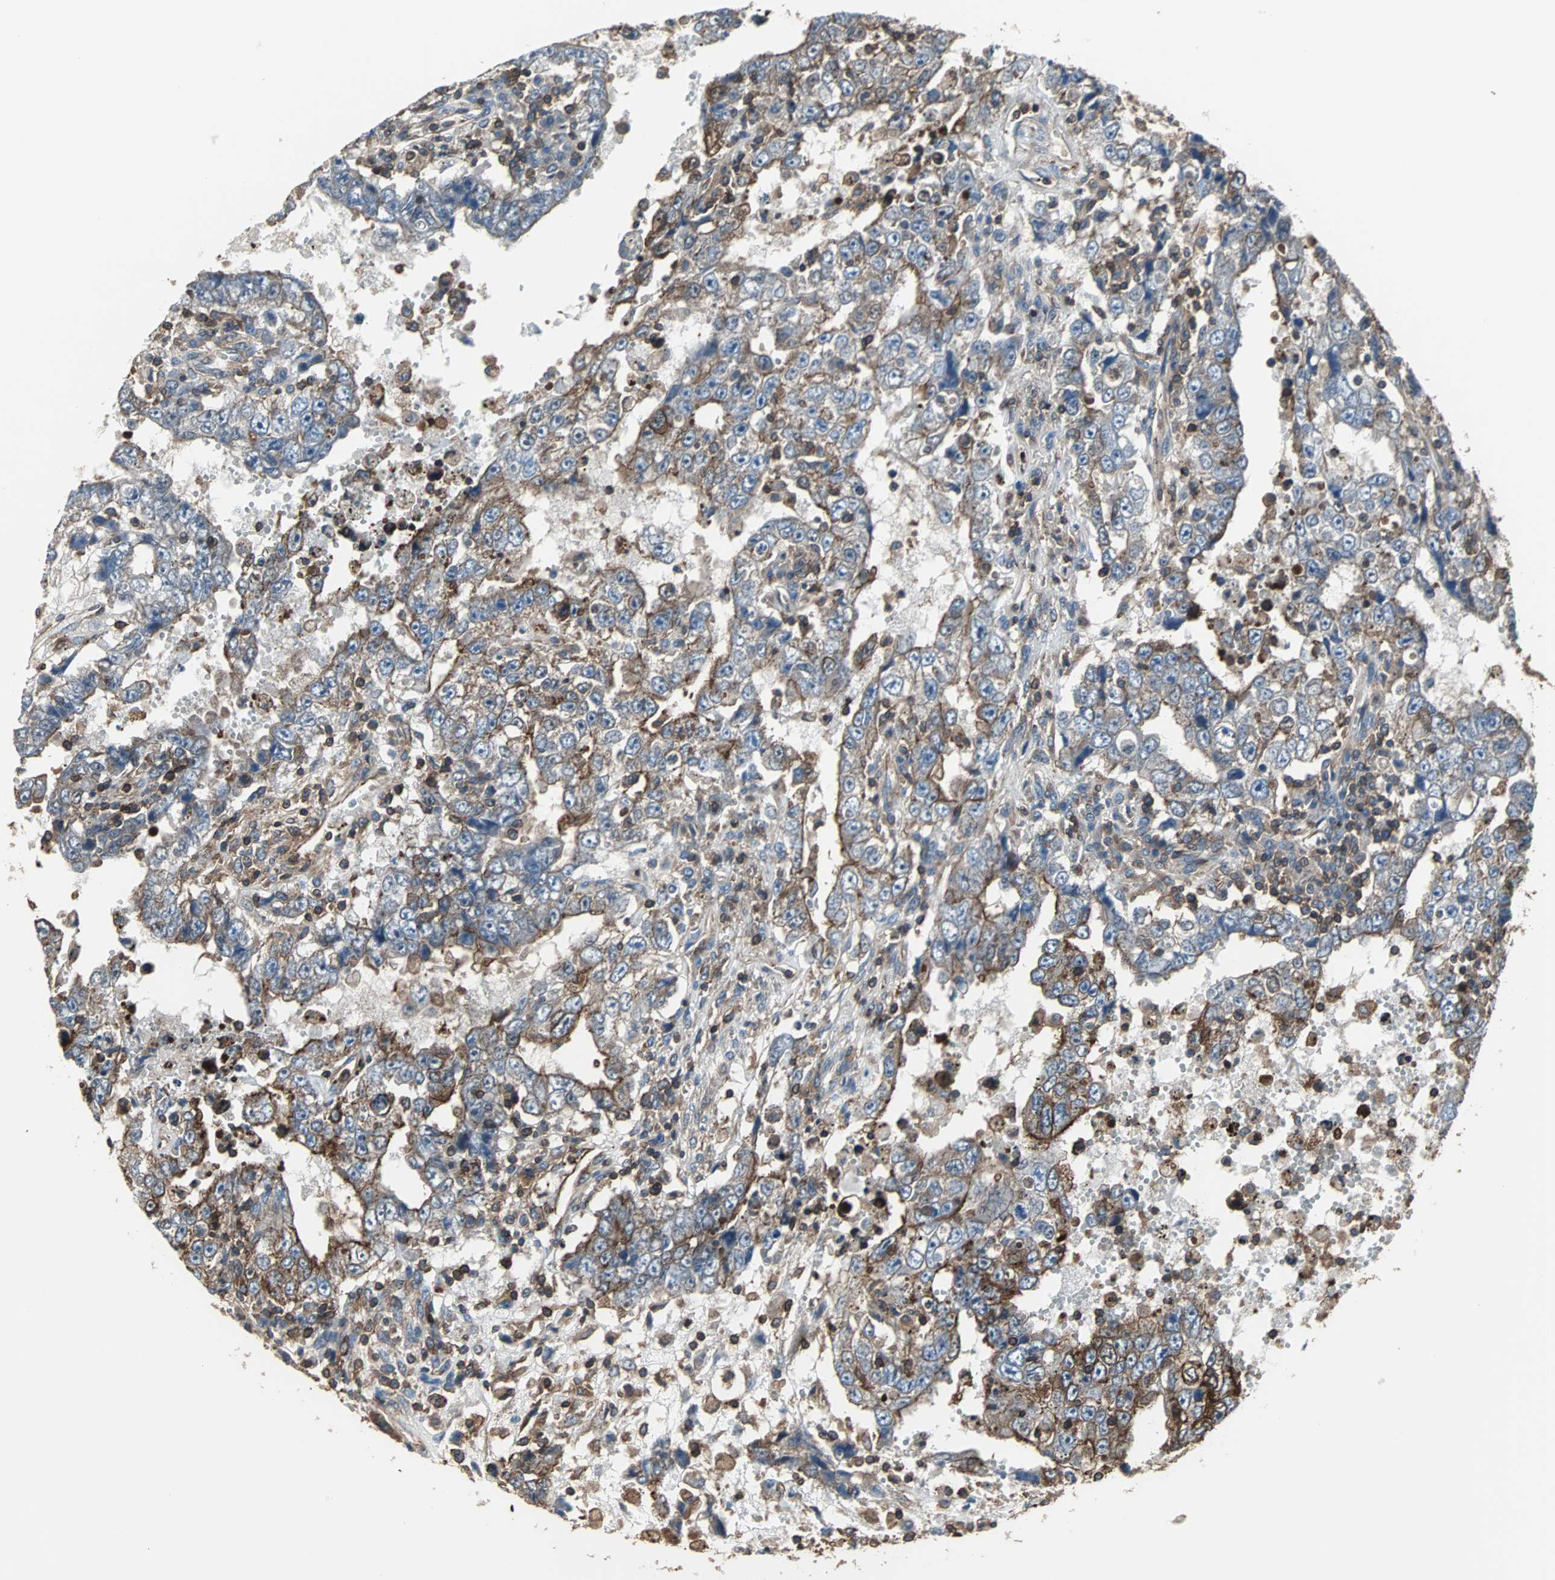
{"staining": {"intensity": "moderate", "quantity": ">75%", "location": "cytoplasmic/membranous"}, "tissue": "testis cancer", "cell_type": "Tumor cells", "image_type": "cancer", "snomed": [{"axis": "morphology", "description": "Carcinoma, Embryonal, NOS"}, {"axis": "topography", "description": "Testis"}], "caption": "IHC of testis cancer (embryonal carcinoma) demonstrates medium levels of moderate cytoplasmic/membranous positivity in about >75% of tumor cells.", "gene": "ACTN1", "patient": {"sex": "male", "age": 26}}